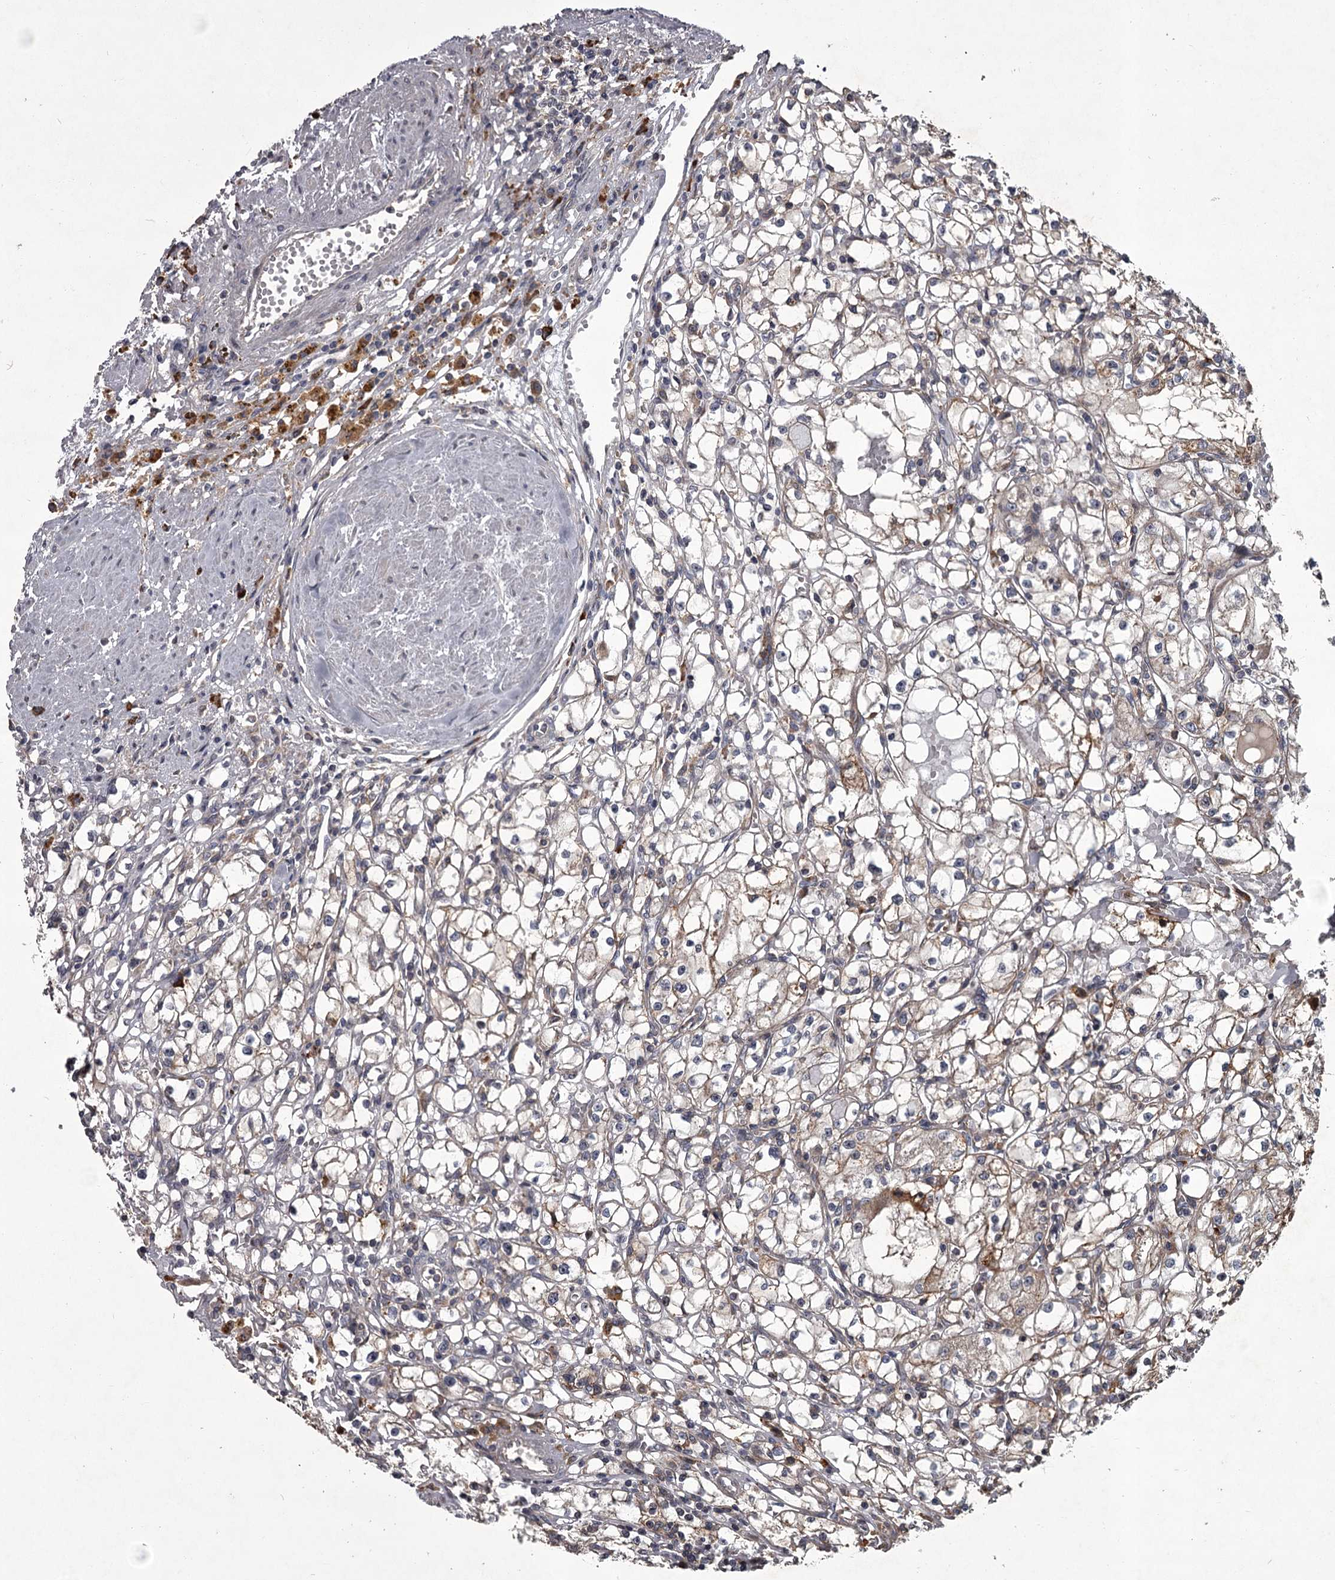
{"staining": {"intensity": "negative", "quantity": "none", "location": "none"}, "tissue": "renal cancer", "cell_type": "Tumor cells", "image_type": "cancer", "snomed": [{"axis": "morphology", "description": "Adenocarcinoma, NOS"}, {"axis": "topography", "description": "Kidney"}], "caption": "The photomicrograph exhibits no staining of tumor cells in renal cancer.", "gene": "UNC93B1", "patient": {"sex": "male", "age": 56}}